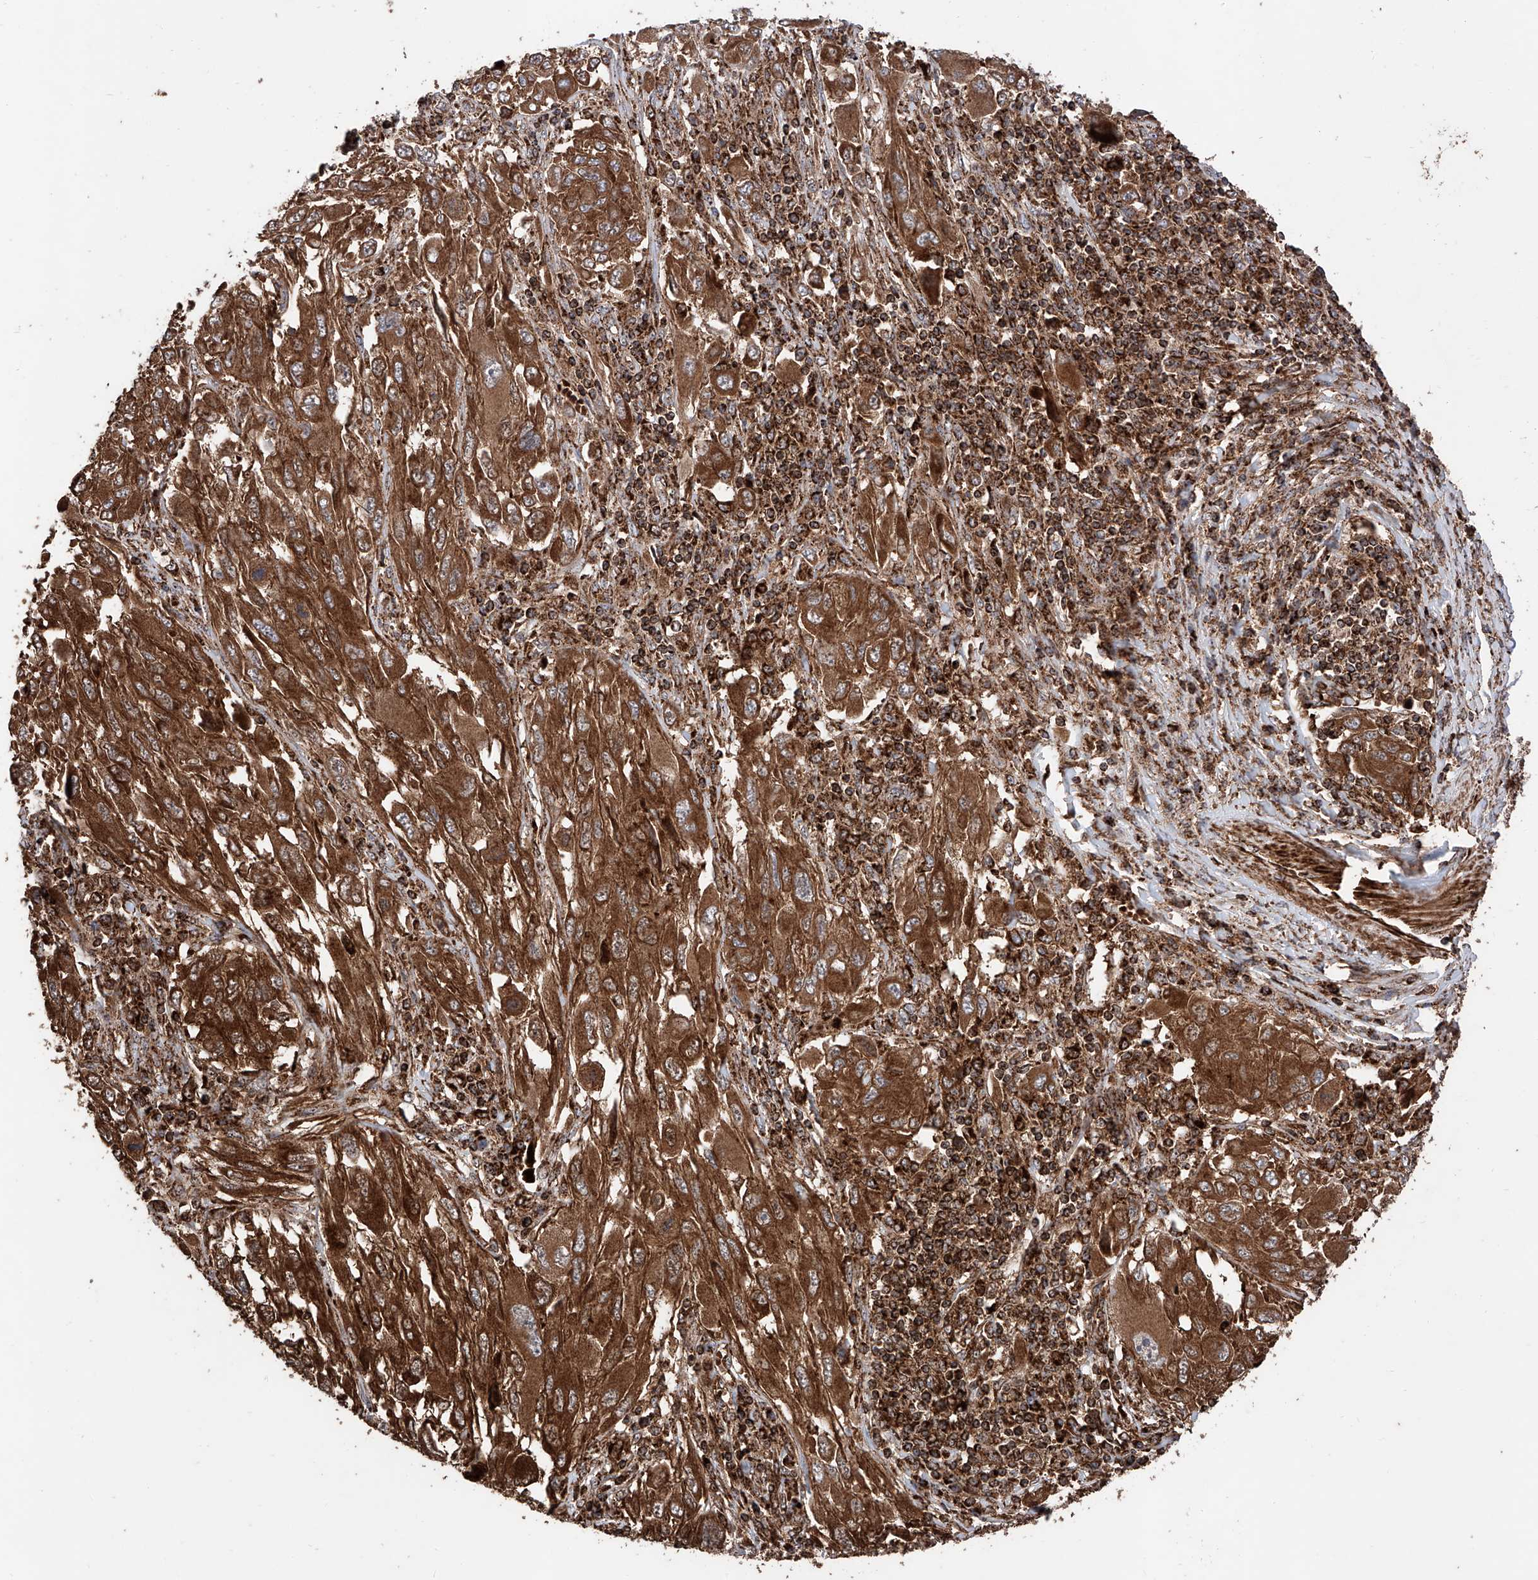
{"staining": {"intensity": "strong", "quantity": ">75%", "location": "cytoplasmic/membranous"}, "tissue": "melanoma", "cell_type": "Tumor cells", "image_type": "cancer", "snomed": [{"axis": "morphology", "description": "Malignant melanoma, NOS"}, {"axis": "topography", "description": "Skin"}], "caption": "This histopathology image demonstrates IHC staining of human melanoma, with high strong cytoplasmic/membranous positivity in about >75% of tumor cells.", "gene": "PISD", "patient": {"sex": "female", "age": 91}}